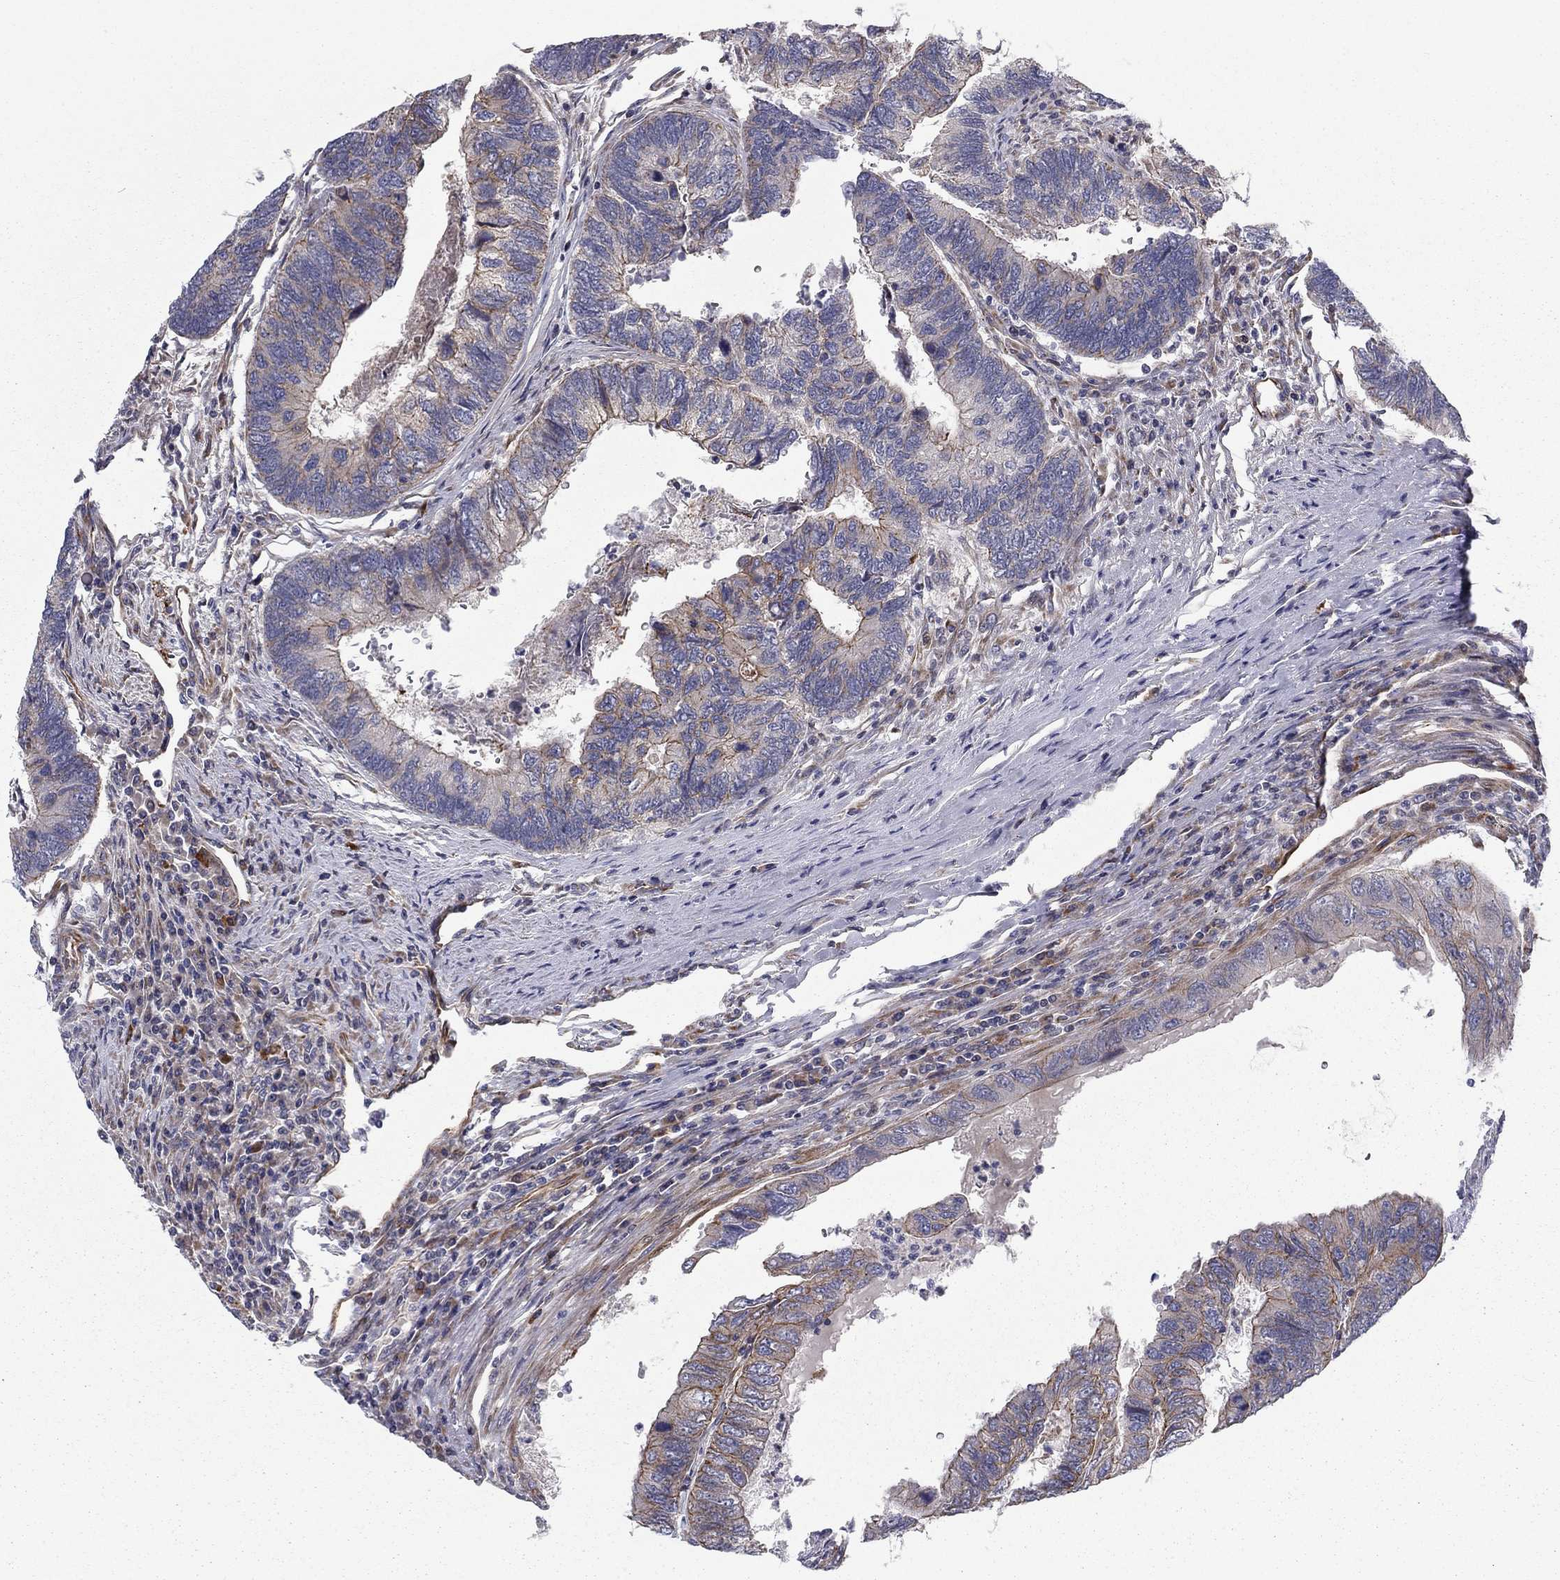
{"staining": {"intensity": "weak", "quantity": "<25%", "location": "cytoplasmic/membranous"}, "tissue": "colorectal cancer", "cell_type": "Tumor cells", "image_type": "cancer", "snomed": [{"axis": "morphology", "description": "Adenocarcinoma, NOS"}, {"axis": "topography", "description": "Colon"}], "caption": "Immunohistochemistry photomicrograph of neoplastic tissue: human adenocarcinoma (colorectal) stained with DAB (3,3'-diaminobenzidine) shows no significant protein positivity in tumor cells.", "gene": "CLSTN1", "patient": {"sex": "female", "age": 67}}